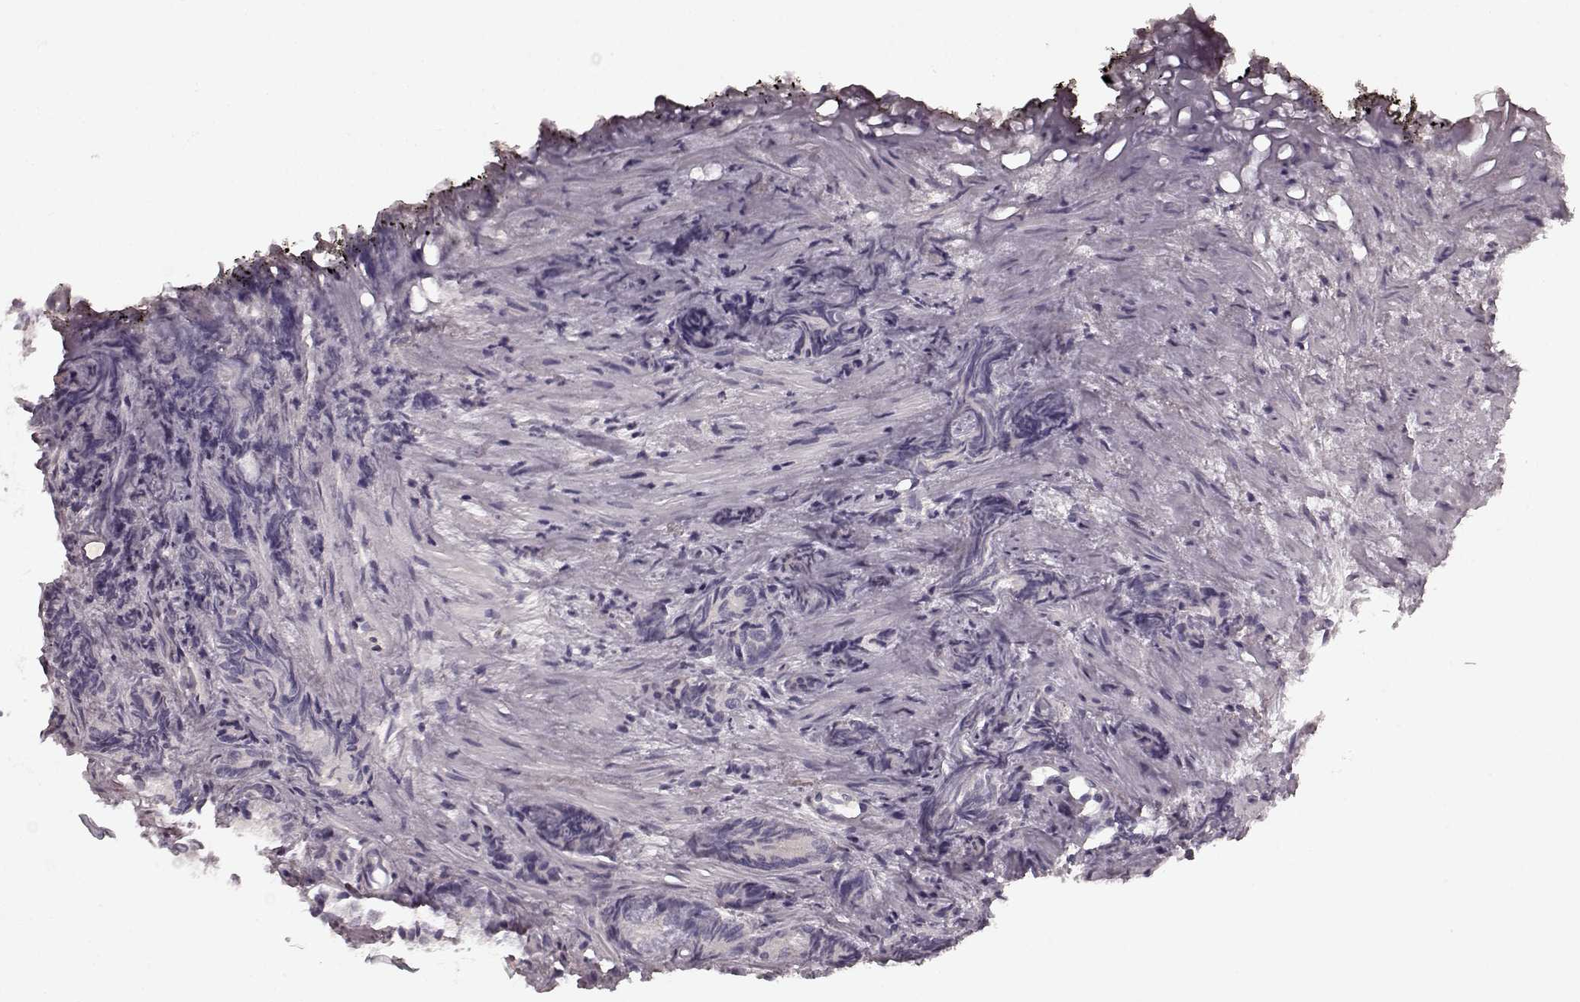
{"staining": {"intensity": "negative", "quantity": "none", "location": "none"}, "tissue": "prostate cancer", "cell_type": "Tumor cells", "image_type": "cancer", "snomed": [{"axis": "morphology", "description": "Adenocarcinoma, High grade"}, {"axis": "topography", "description": "Prostate"}], "caption": "Photomicrograph shows no protein positivity in tumor cells of prostate adenocarcinoma (high-grade) tissue.", "gene": "PRKCE", "patient": {"sex": "male", "age": 84}}